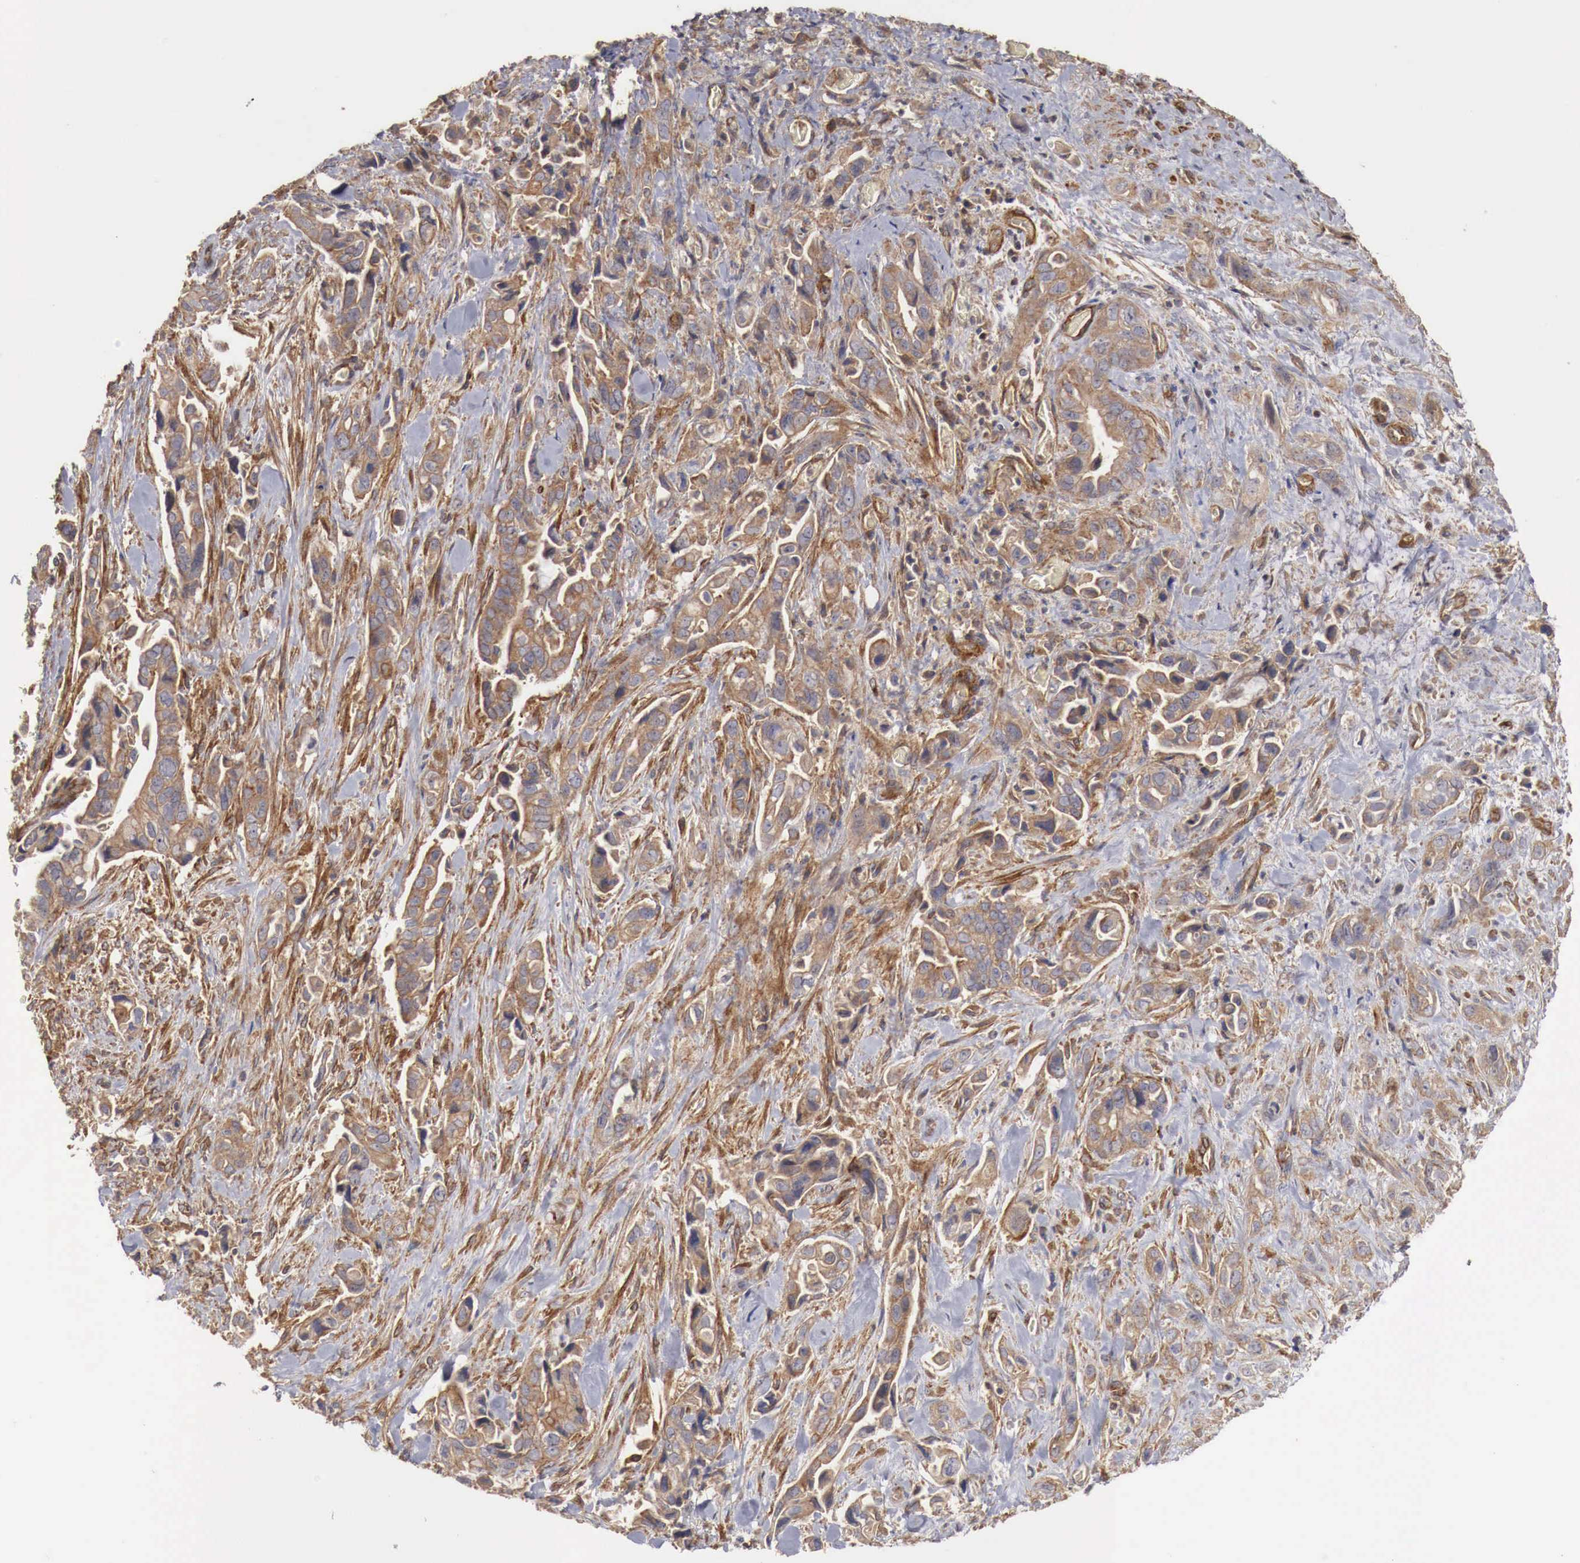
{"staining": {"intensity": "moderate", "quantity": ">75%", "location": "cytoplasmic/membranous"}, "tissue": "pancreatic cancer", "cell_type": "Tumor cells", "image_type": "cancer", "snomed": [{"axis": "morphology", "description": "Adenocarcinoma, NOS"}, {"axis": "topography", "description": "Pancreas"}], "caption": "Pancreatic adenocarcinoma stained for a protein demonstrates moderate cytoplasmic/membranous positivity in tumor cells. Nuclei are stained in blue.", "gene": "ARMCX4", "patient": {"sex": "male", "age": 69}}